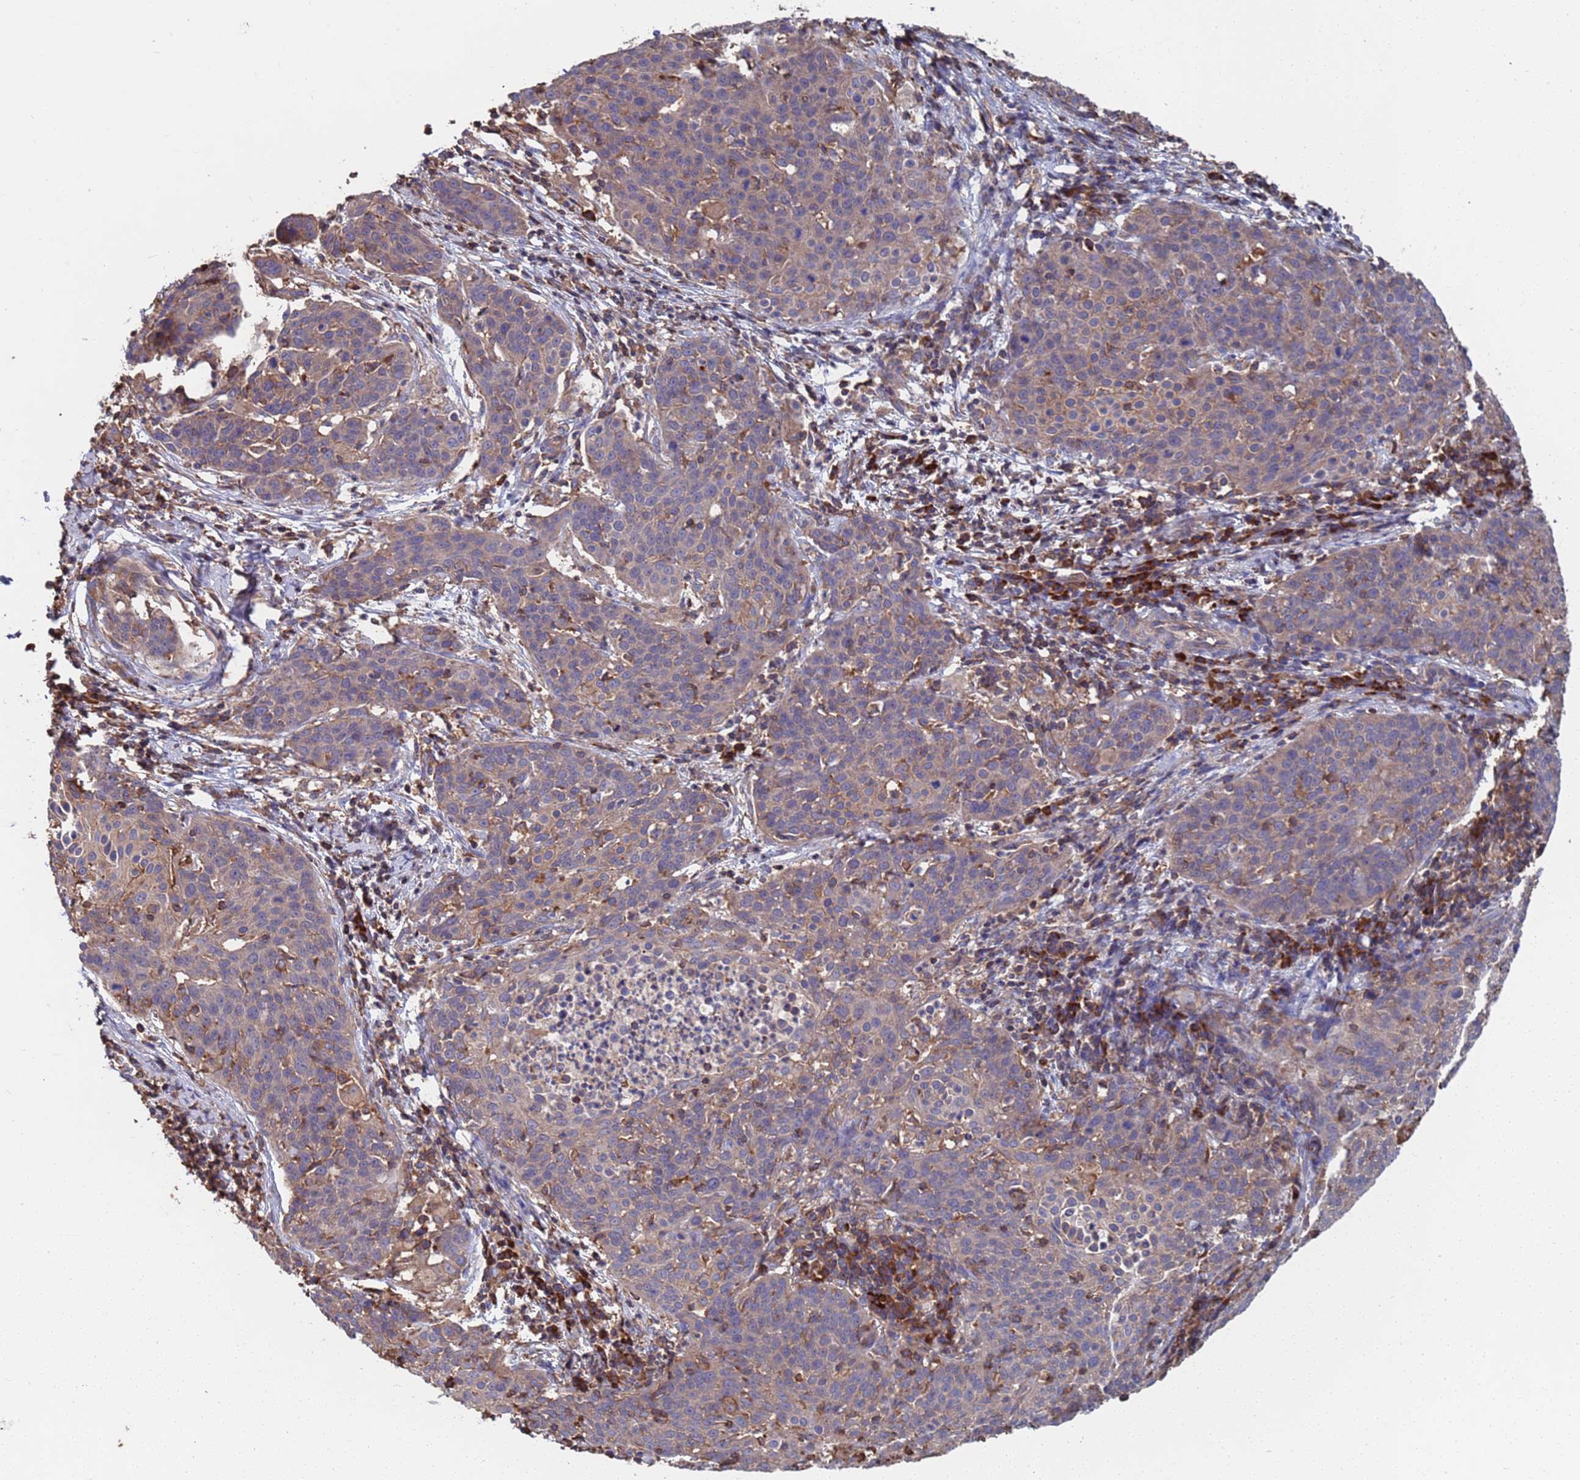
{"staining": {"intensity": "negative", "quantity": "none", "location": "none"}, "tissue": "cervical cancer", "cell_type": "Tumor cells", "image_type": "cancer", "snomed": [{"axis": "morphology", "description": "Squamous cell carcinoma, NOS"}, {"axis": "topography", "description": "Cervix"}], "caption": "Tumor cells show no significant expression in cervical cancer (squamous cell carcinoma). (DAB (3,3'-diaminobenzidine) immunohistochemistry (IHC) visualized using brightfield microscopy, high magnification).", "gene": "PYCR1", "patient": {"sex": "female", "age": 38}}